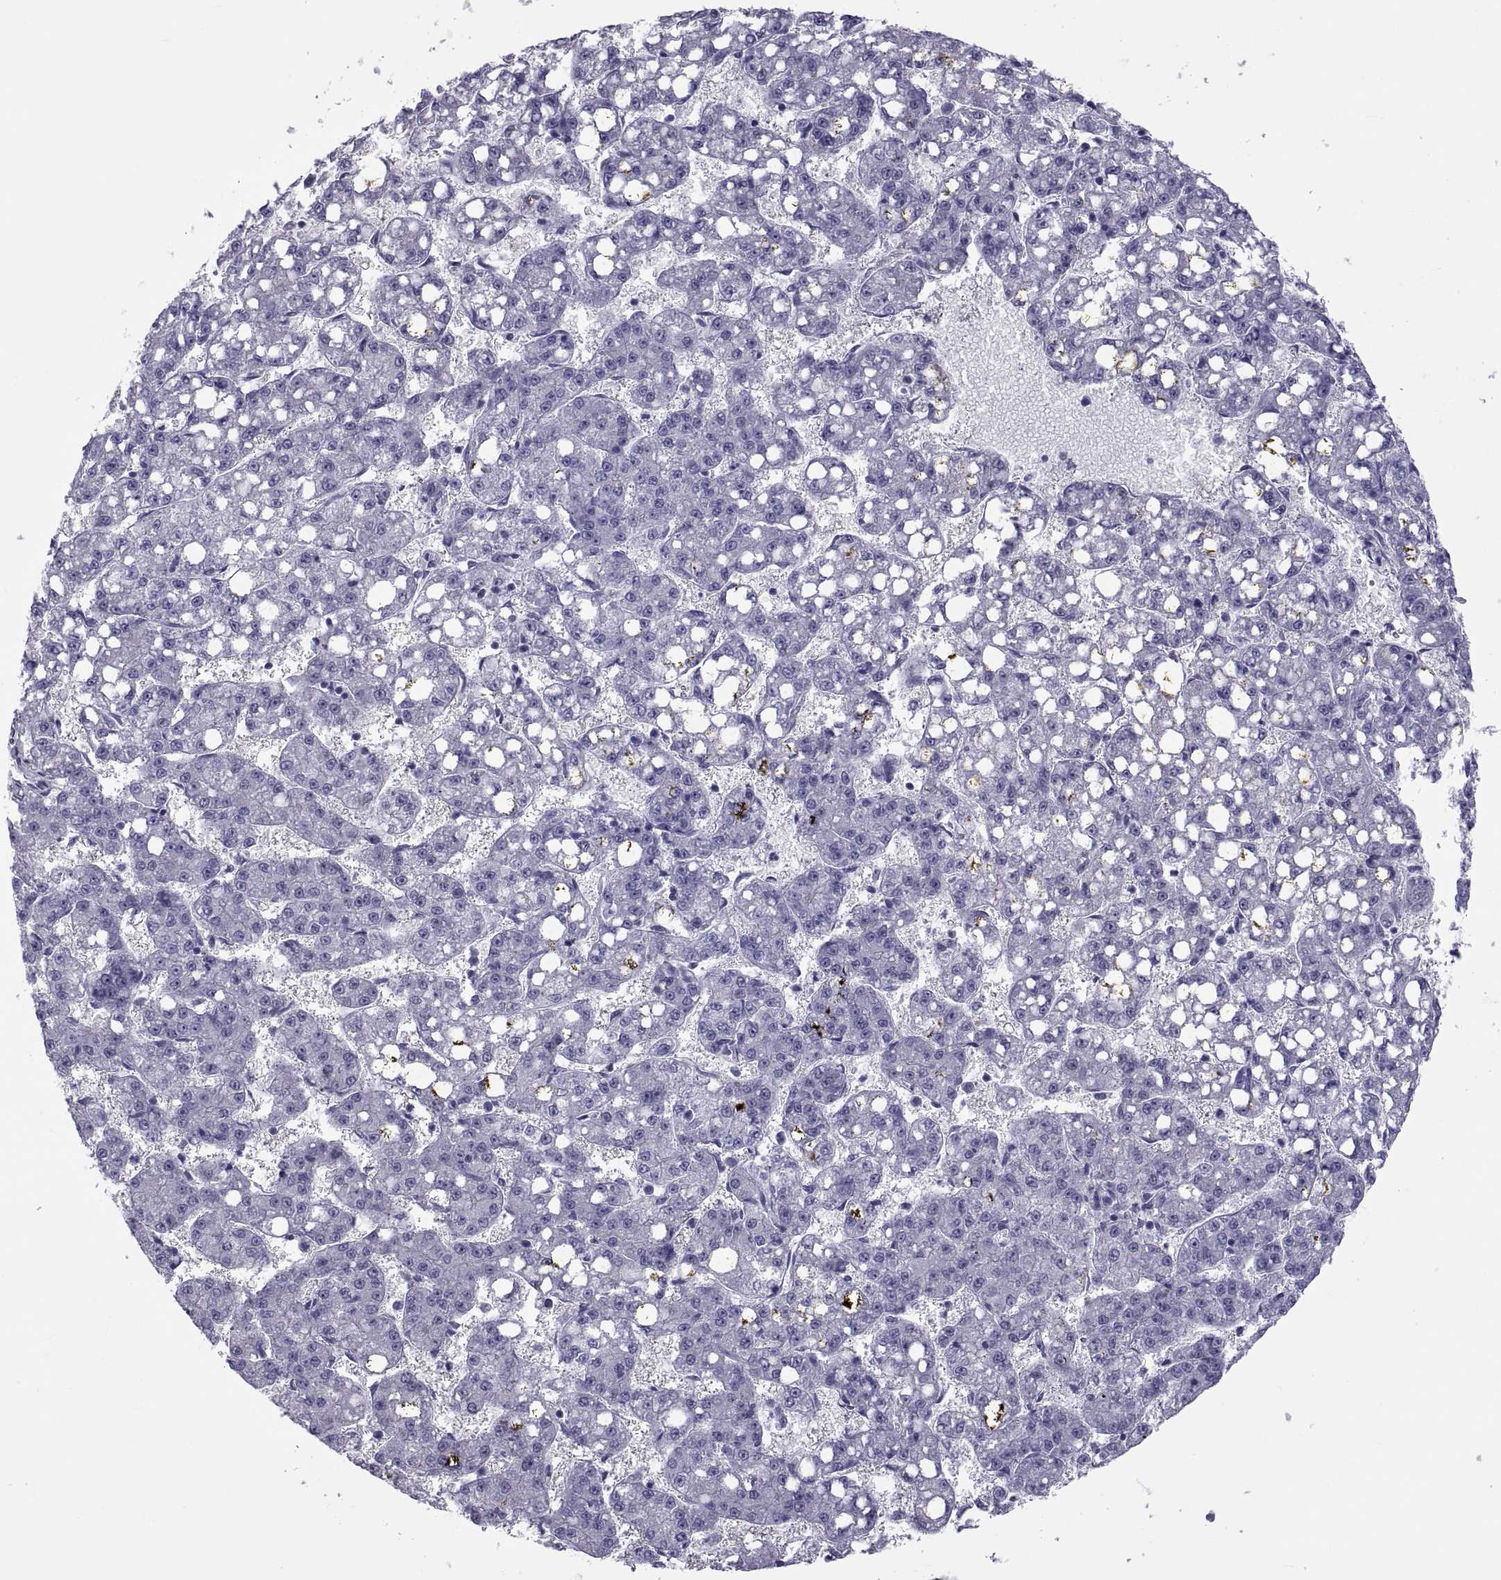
{"staining": {"intensity": "negative", "quantity": "none", "location": "none"}, "tissue": "liver cancer", "cell_type": "Tumor cells", "image_type": "cancer", "snomed": [{"axis": "morphology", "description": "Carcinoma, Hepatocellular, NOS"}, {"axis": "topography", "description": "Liver"}], "caption": "Tumor cells are negative for protein expression in human liver cancer. Brightfield microscopy of IHC stained with DAB (3,3'-diaminobenzidine) (brown) and hematoxylin (blue), captured at high magnification.", "gene": "MAGEB1", "patient": {"sex": "female", "age": 65}}